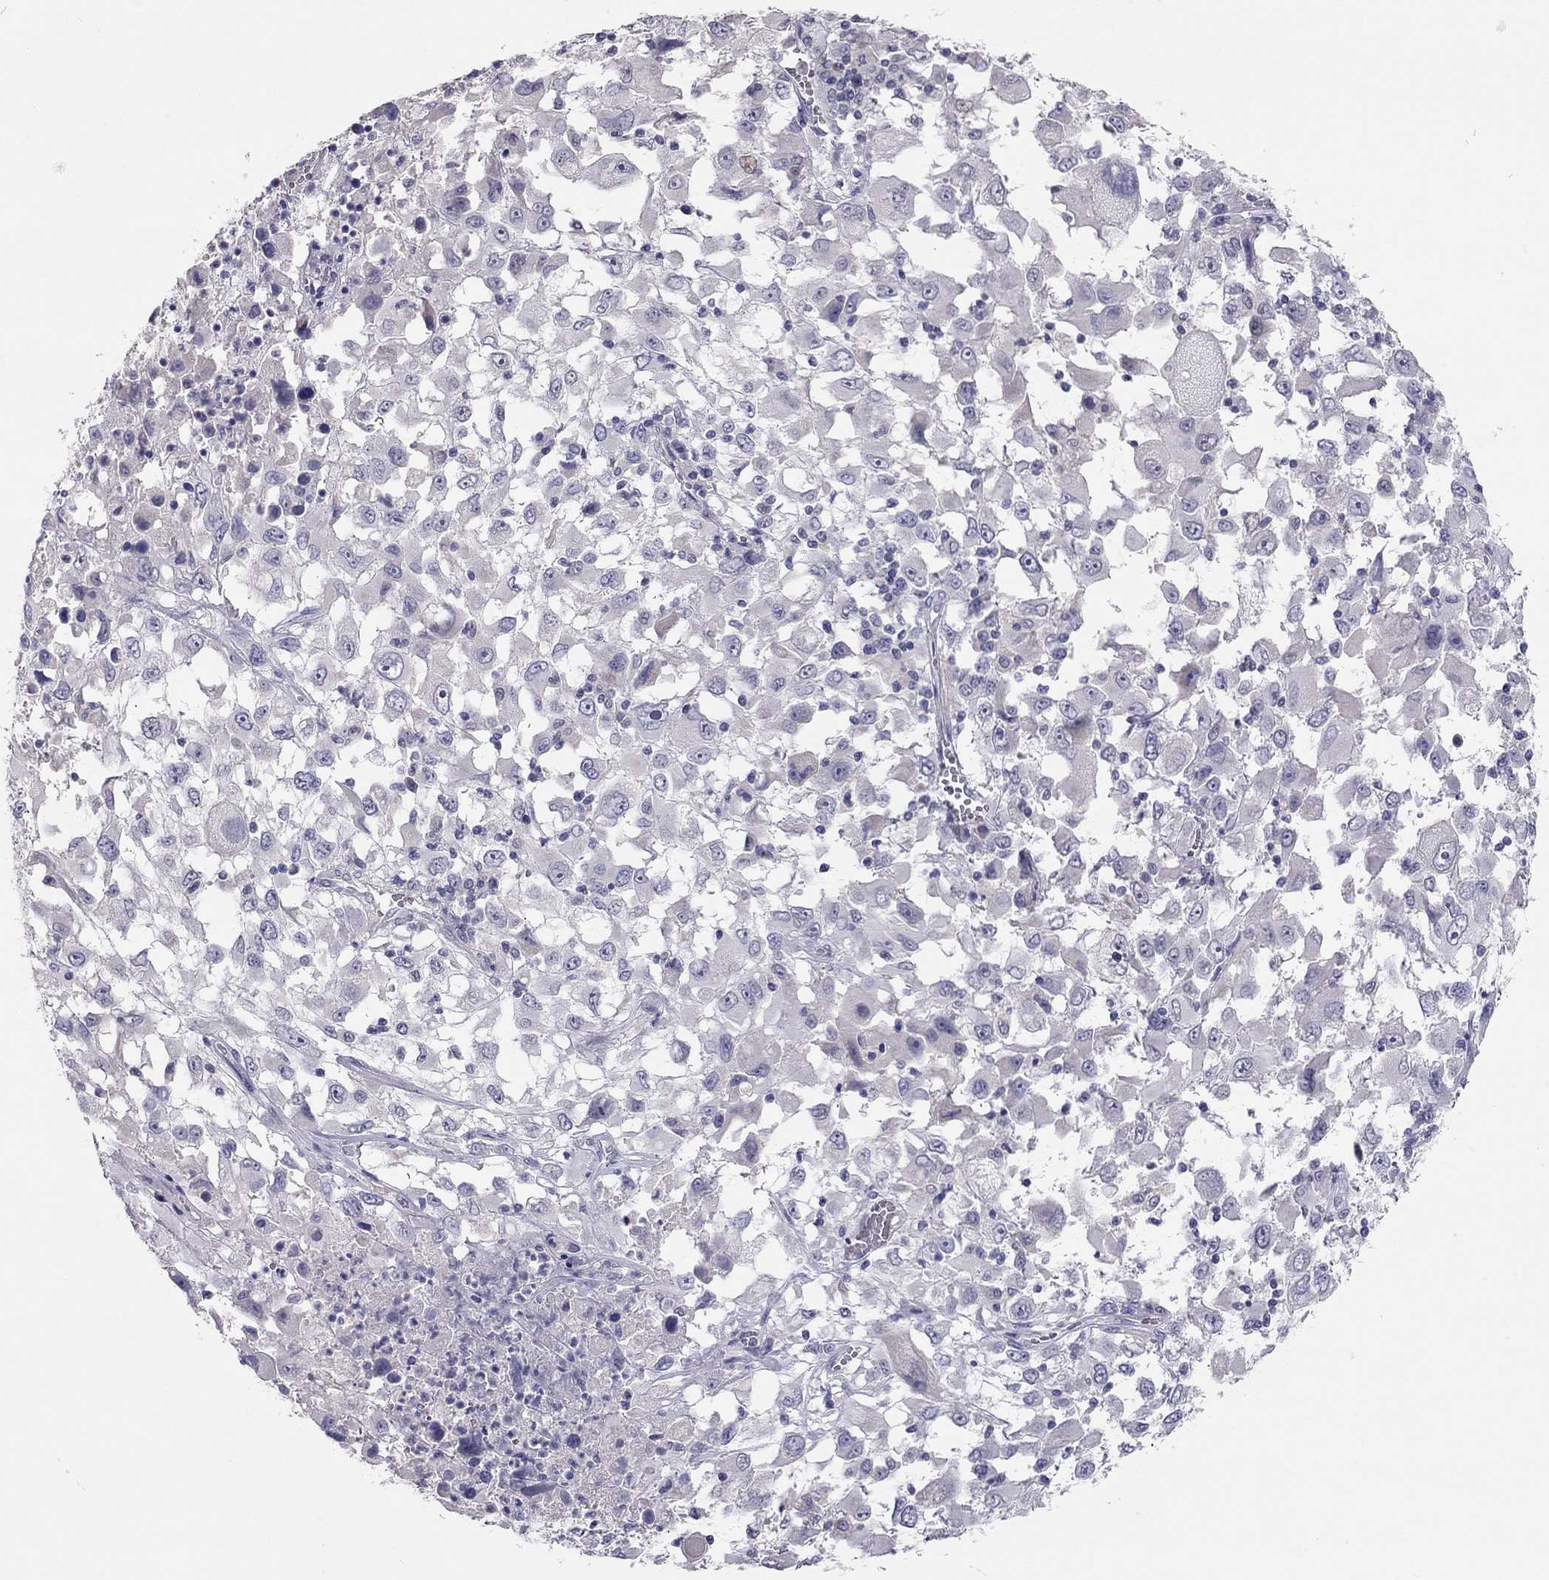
{"staining": {"intensity": "negative", "quantity": "none", "location": "none"}, "tissue": "melanoma", "cell_type": "Tumor cells", "image_type": "cancer", "snomed": [{"axis": "morphology", "description": "Malignant melanoma, Metastatic site"}, {"axis": "topography", "description": "Soft tissue"}], "caption": "A histopathology image of human malignant melanoma (metastatic site) is negative for staining in tumor cells.", "gene": "SCARB1", "patient": {"sex": "male", "age": 50}}